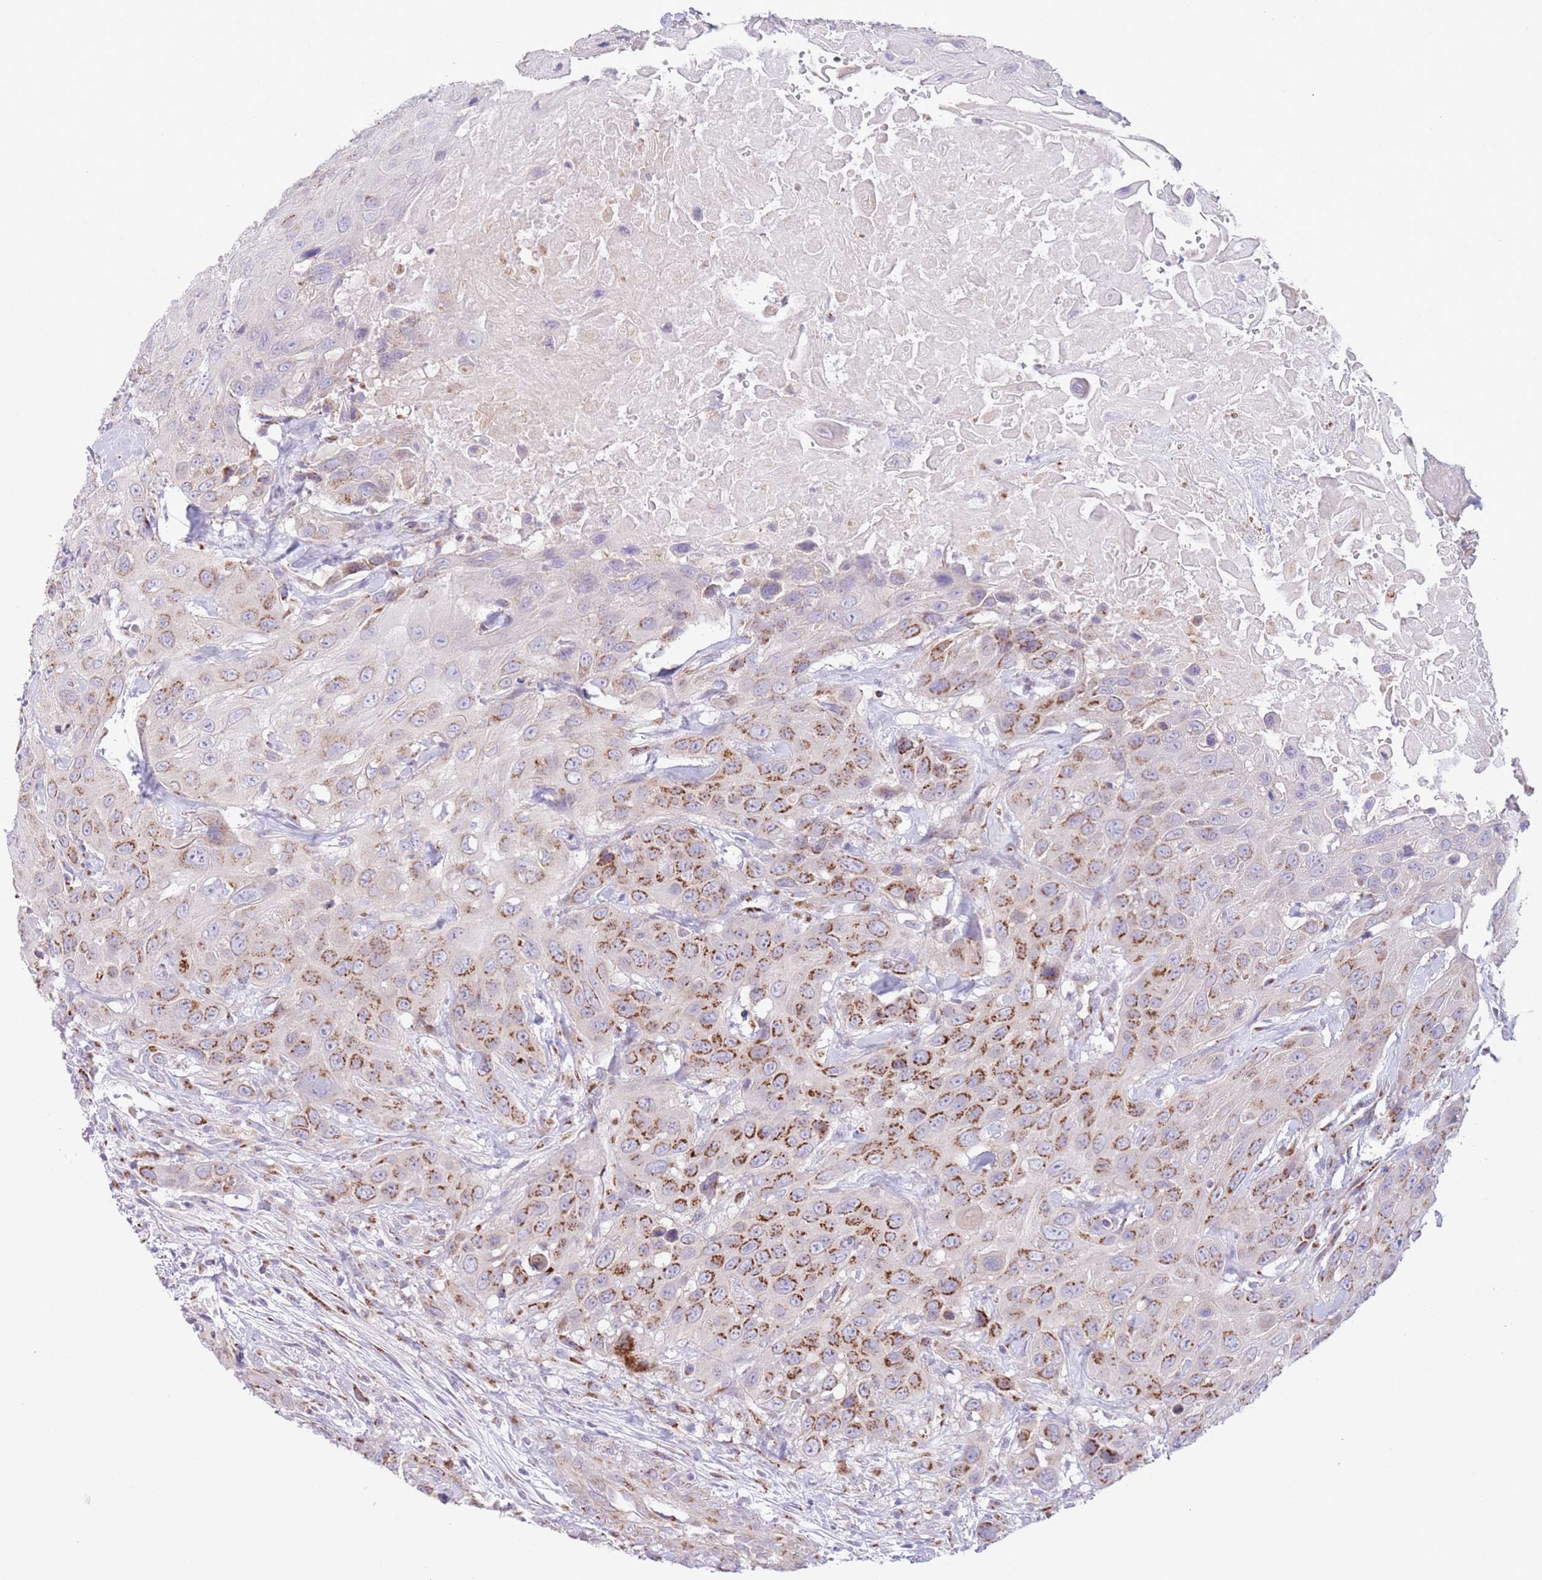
{"staining": {"intensity": "strong", "quantity": ">75%", "location": "cytoplasmic/membranous"}, "tissue": "head and neck cancer", "cell_type": "Tumor cells", "image_type": "cancer", "snomed": [{"axis": "morphology", "description": "Squamous cell carcinoma, NOS"}, {"axis": "topography", "description": "Head-Neck"}], "caption": "Protein staining of head and neck cancer tissue demonstrates strong cytoplasmic/membranous expression in about >75% of tumor cells.", "gene": "C20orf96", "patient": {"sex": "male", "age": 81}}